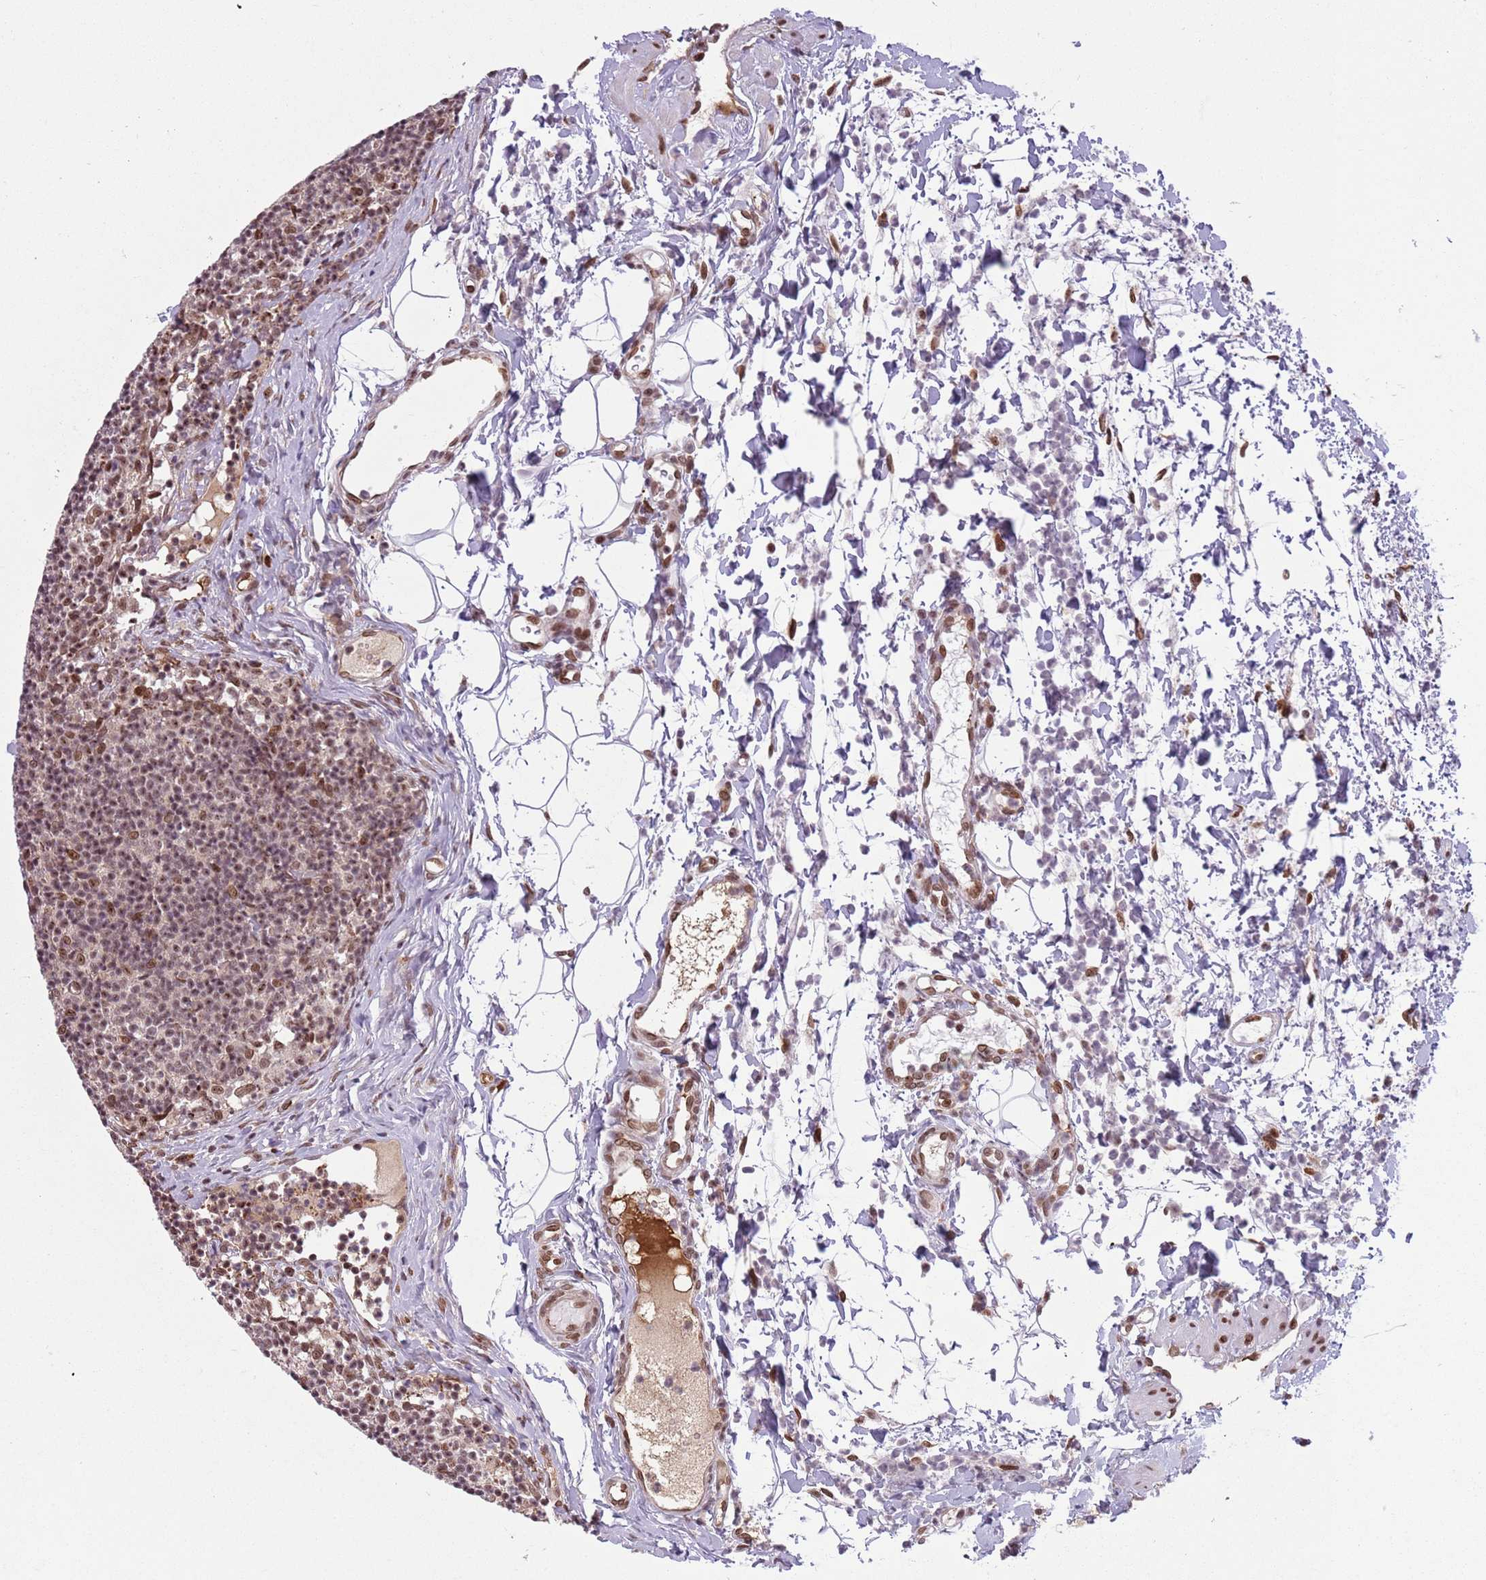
{"staining": {"intensity": "moderate", "quantity": ">75%", "location": "nuclear"}, "tissue": "lymph node", "cell_type": "Non-germinal center cells", "image_type": "normal", "snomed": [{"axis": "morphology", "description": "Normal tissue, NOS"}, {"axis": "topography", "description": "Lymph node"}], "caption": "Protein expression analysis of unremarkable human lymph node reveals moderate nuclear positivity in approximately >75% of non-germinal center cells. The staining was performed using DAB (3,3'-diaminobenzidine), with brown indicating positive protein expression. Nuclei are stained blue with hematoxylin.", "gene": "SIPA1L3", "patient": {"sex": "female", "age": 37}}